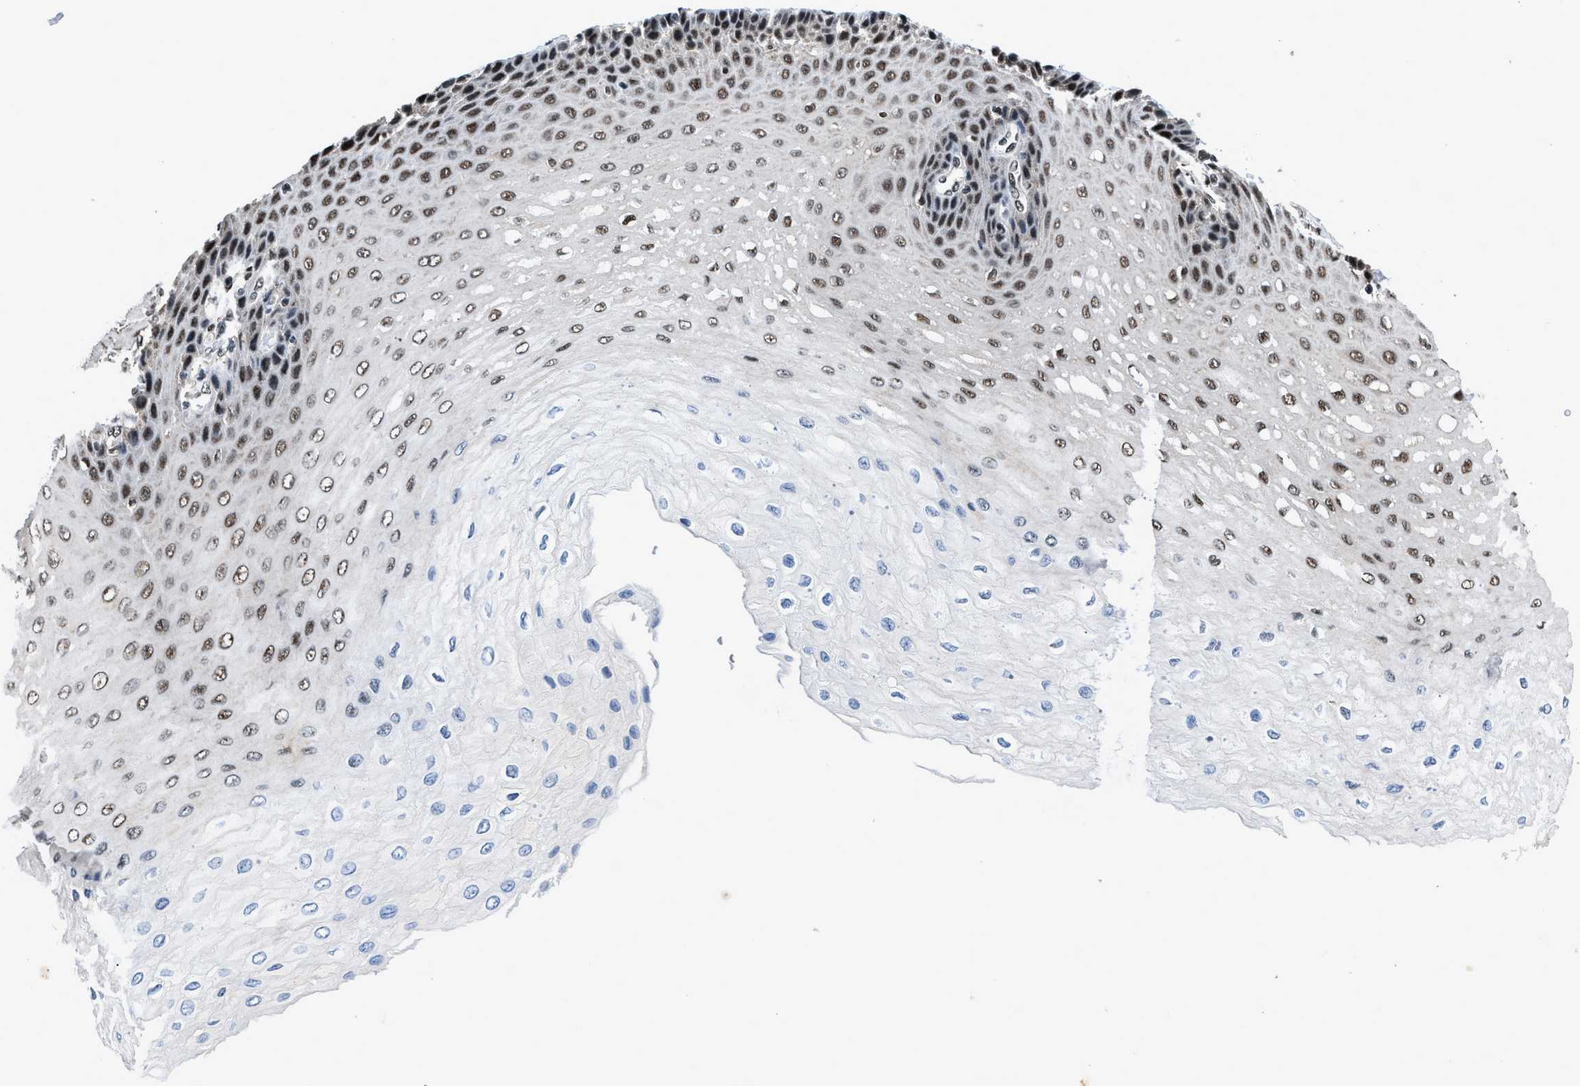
{"staining": {"intensity": "moderate", "quantity": "25%-75%", "location": "nuclear"}, "tissue": "esophagus", "cell_type": "Squamous epithelial cells", "image_type": "normal", "snomed": [{"axis": "morphology", "description": "Normal tissue, NOS"}, {"axis": "topography", "description": "Esophagus"}], "caption": "Immunohistochemical staining of unremarkable human esophagus reveals moderate nuclear protein expression in approximately 25%-75% of squamous epithelial cells.", "gene": "HNRNPF", "patient": {"sex": "female", "age": 72}}